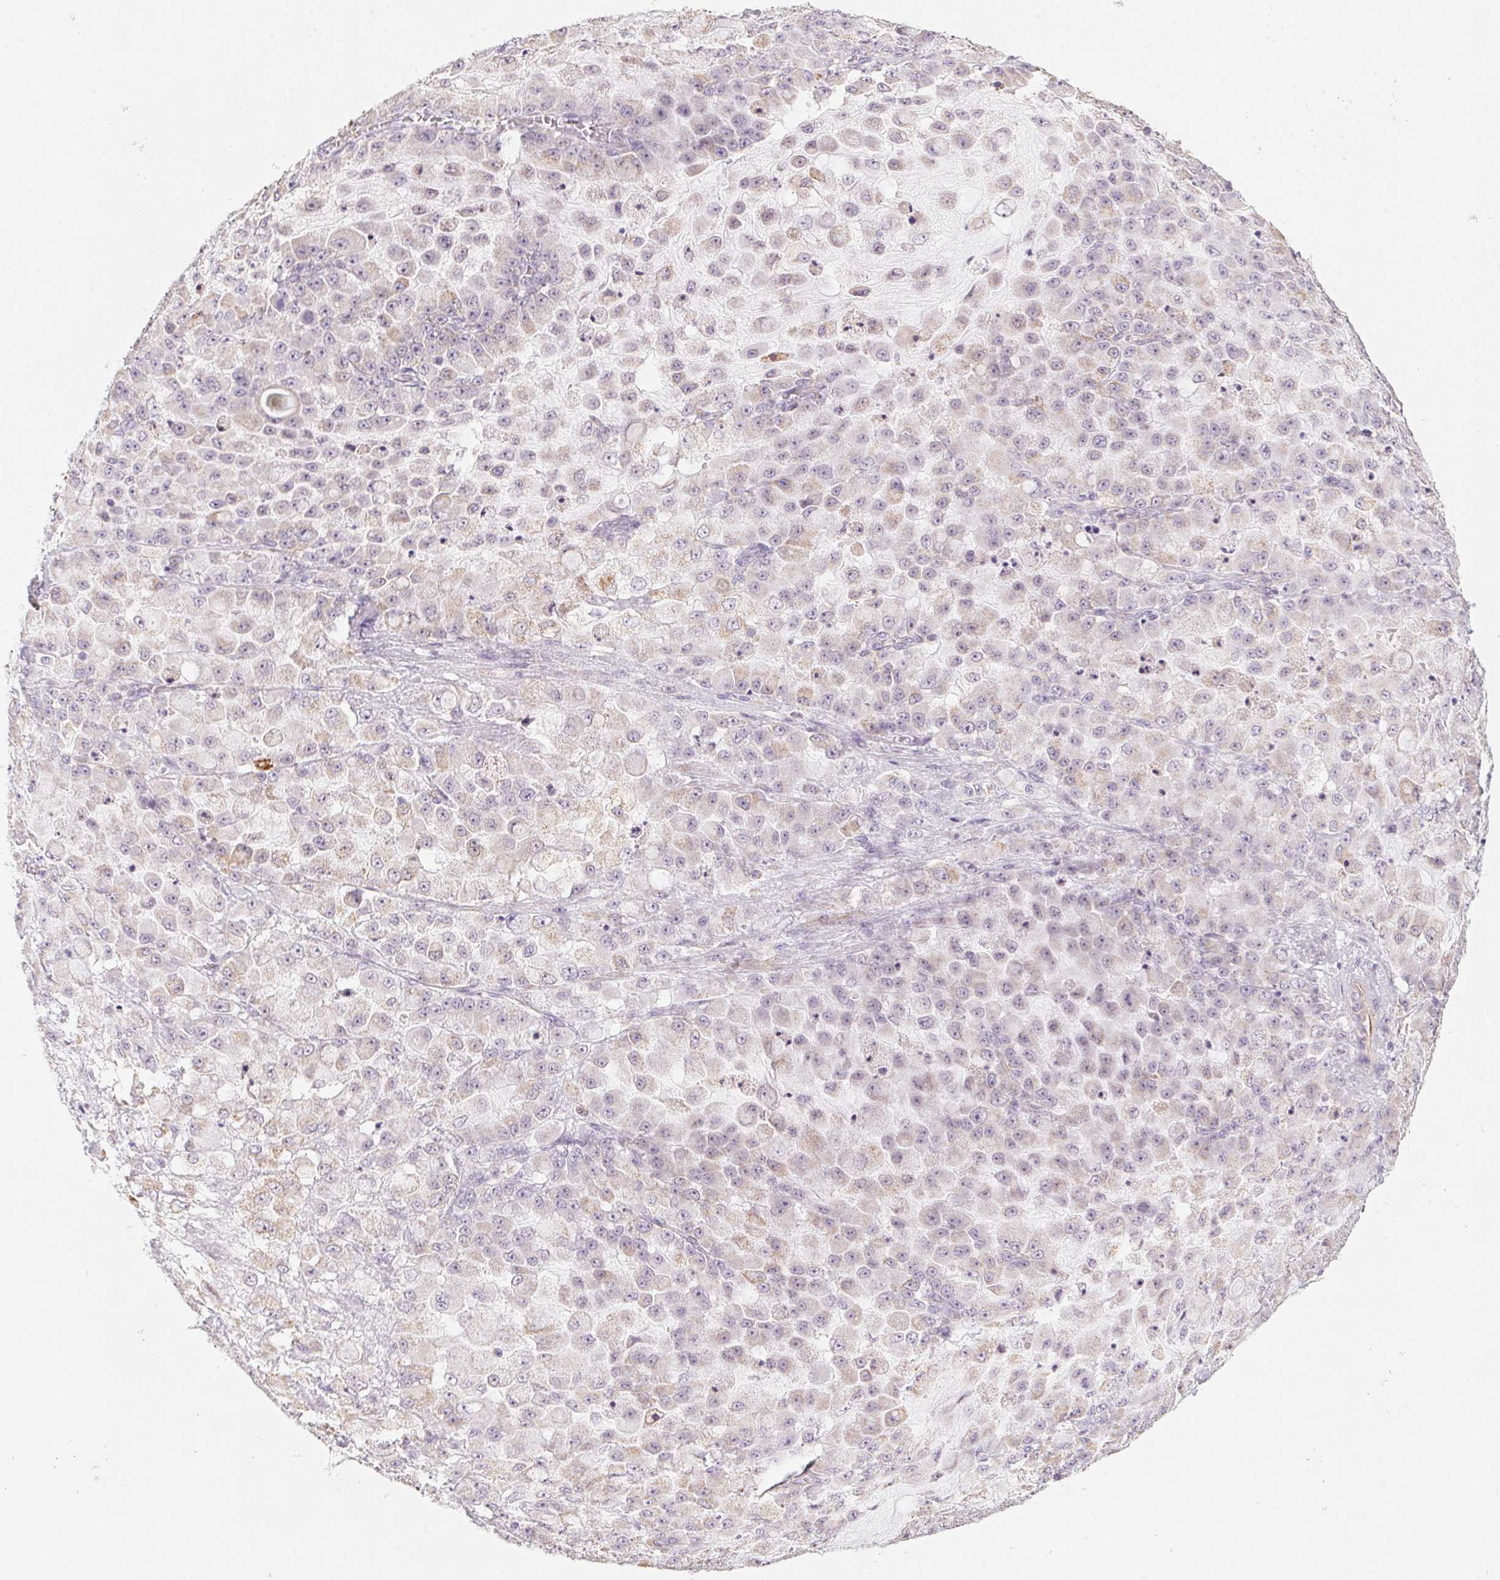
{"staining": {"intensity": "weak", "quantity": "<25%", "location": "cytoplasmic/membranous"}, "tissue": "stomach cancer", "cell_type": "Tumor cells", "image_type": "cancer", "snomed": [{"axis": "morphology", "description": "Adenocarcinoma, NOS"}, {"axis": "topography", "description": "Stomach"}], "caption": "IHC of human stomach adenocarcinoma displays no expression in tumor cells.", "gene": "PRPH", "patient": {"sex": "female", "age": 76}}